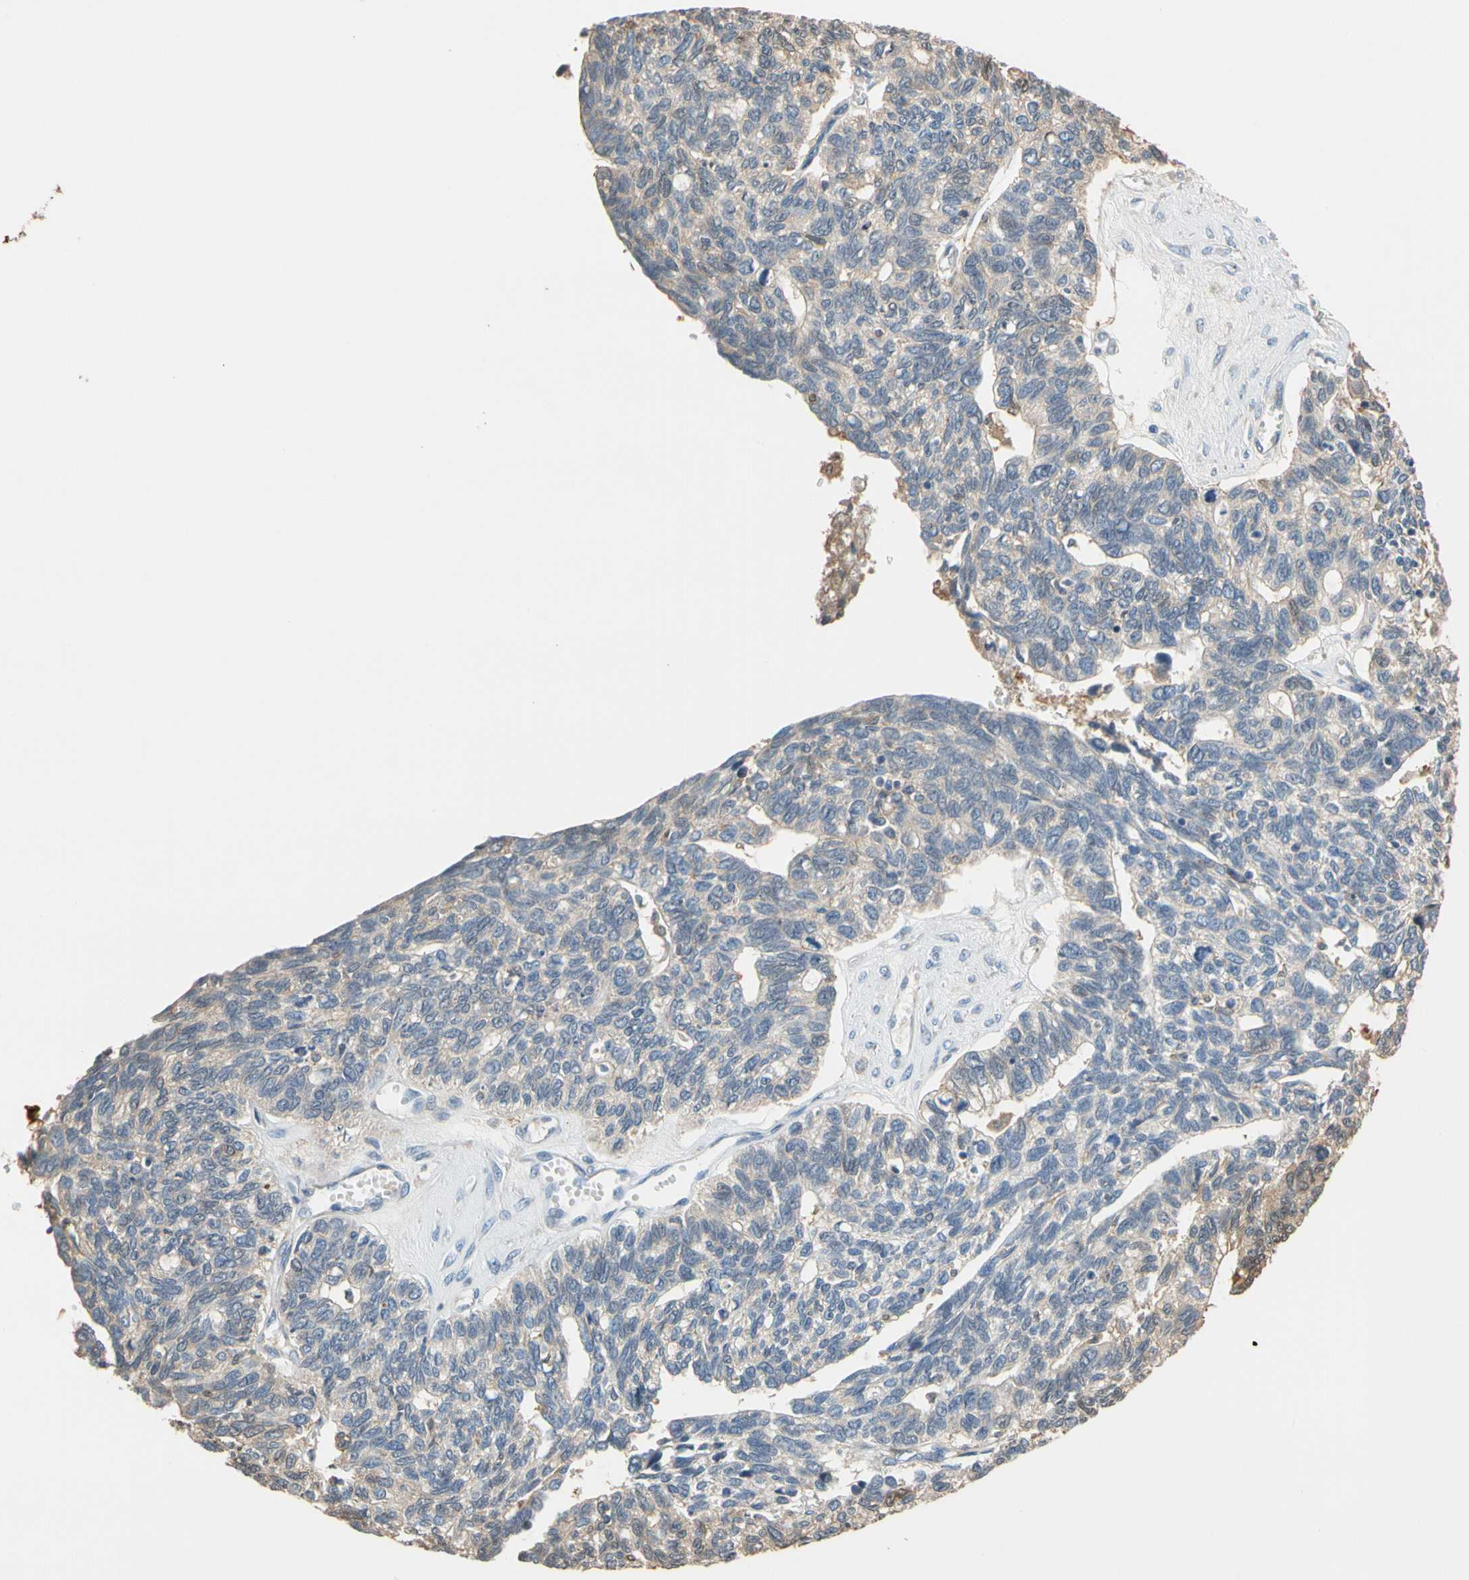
{"staining": {"intensity": "negative", "quantity": "none", "location": "none"}, "tissue": "ovarian cancer", "cell_type": "Tumor cells", "image_type": "cancer", "snomed": [{"axis": "morphology", "description": "Cystadenocarcinoma, serous, NOS"}, {"axis": "topography", "description": "Ovary"}], "caption": "Tumor cells are negative for protein expression in human ovarian serous cystadenocarcinoma. Brightfield microscopy of immunohistochemistry (IHC) stained with DAB (3,3'-diaminobenzidine) (brown) and hematoxylin (blue), captured at high magnification.", "gene": "GPSM2", "patient": {"sex": "female", "age": 79}}